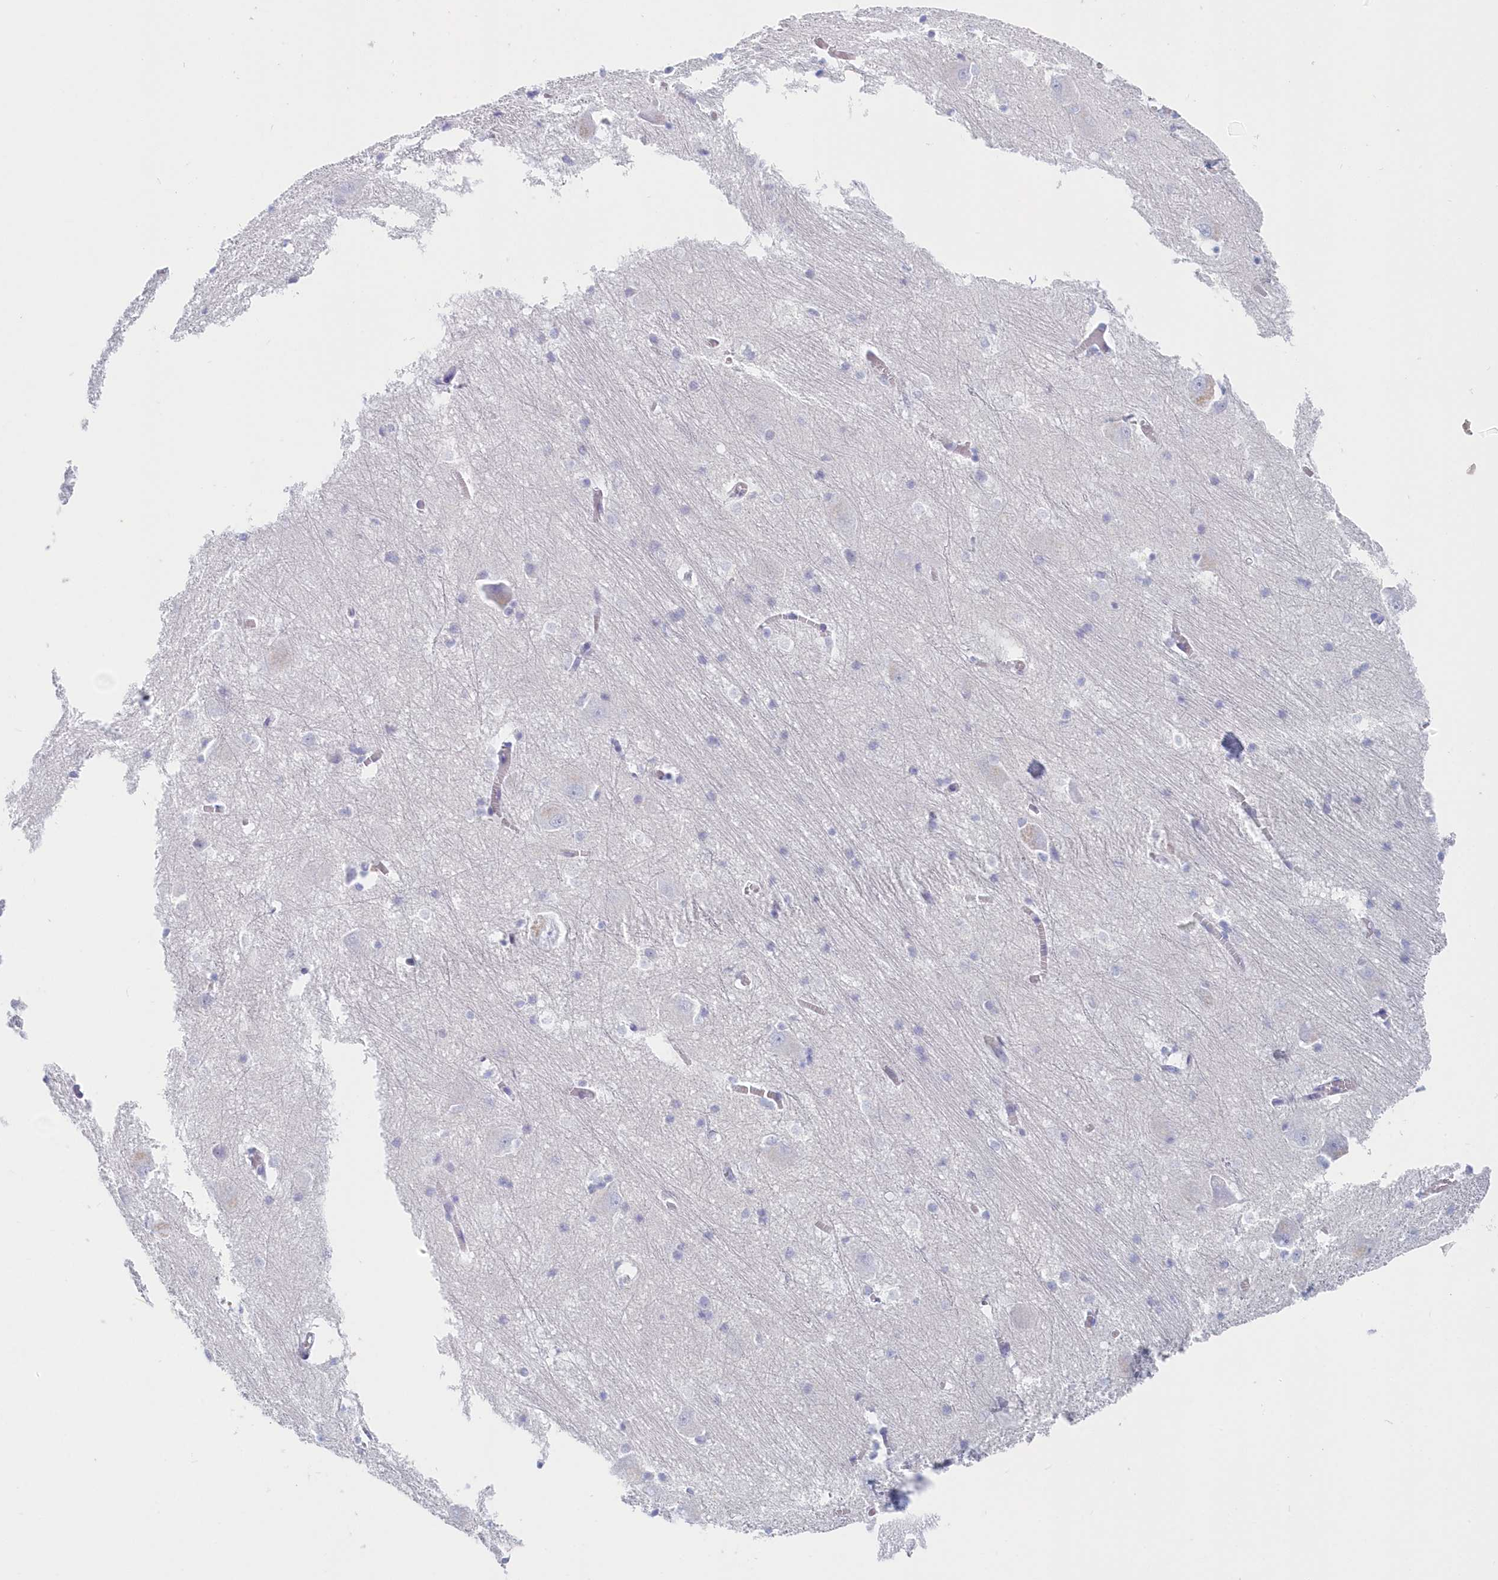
{"staining": {"intensity": "negative", "quantity": "none", "location": "none"}, "tissue": "caudate", "cell_type": "Glial cells", "image_type": "normal", "snomed": [{"axis": "morphology", "description": "Normal tissue, NOS"}, {"axis": "topography", "description": "Lateral ventricle wall"}], "caption": "Immunohistochemical staining of normal caudate reveals no significant expression in glial cells.", "gene": "CSNK1G2", "patient": {"sex": "male", "age": 37}}